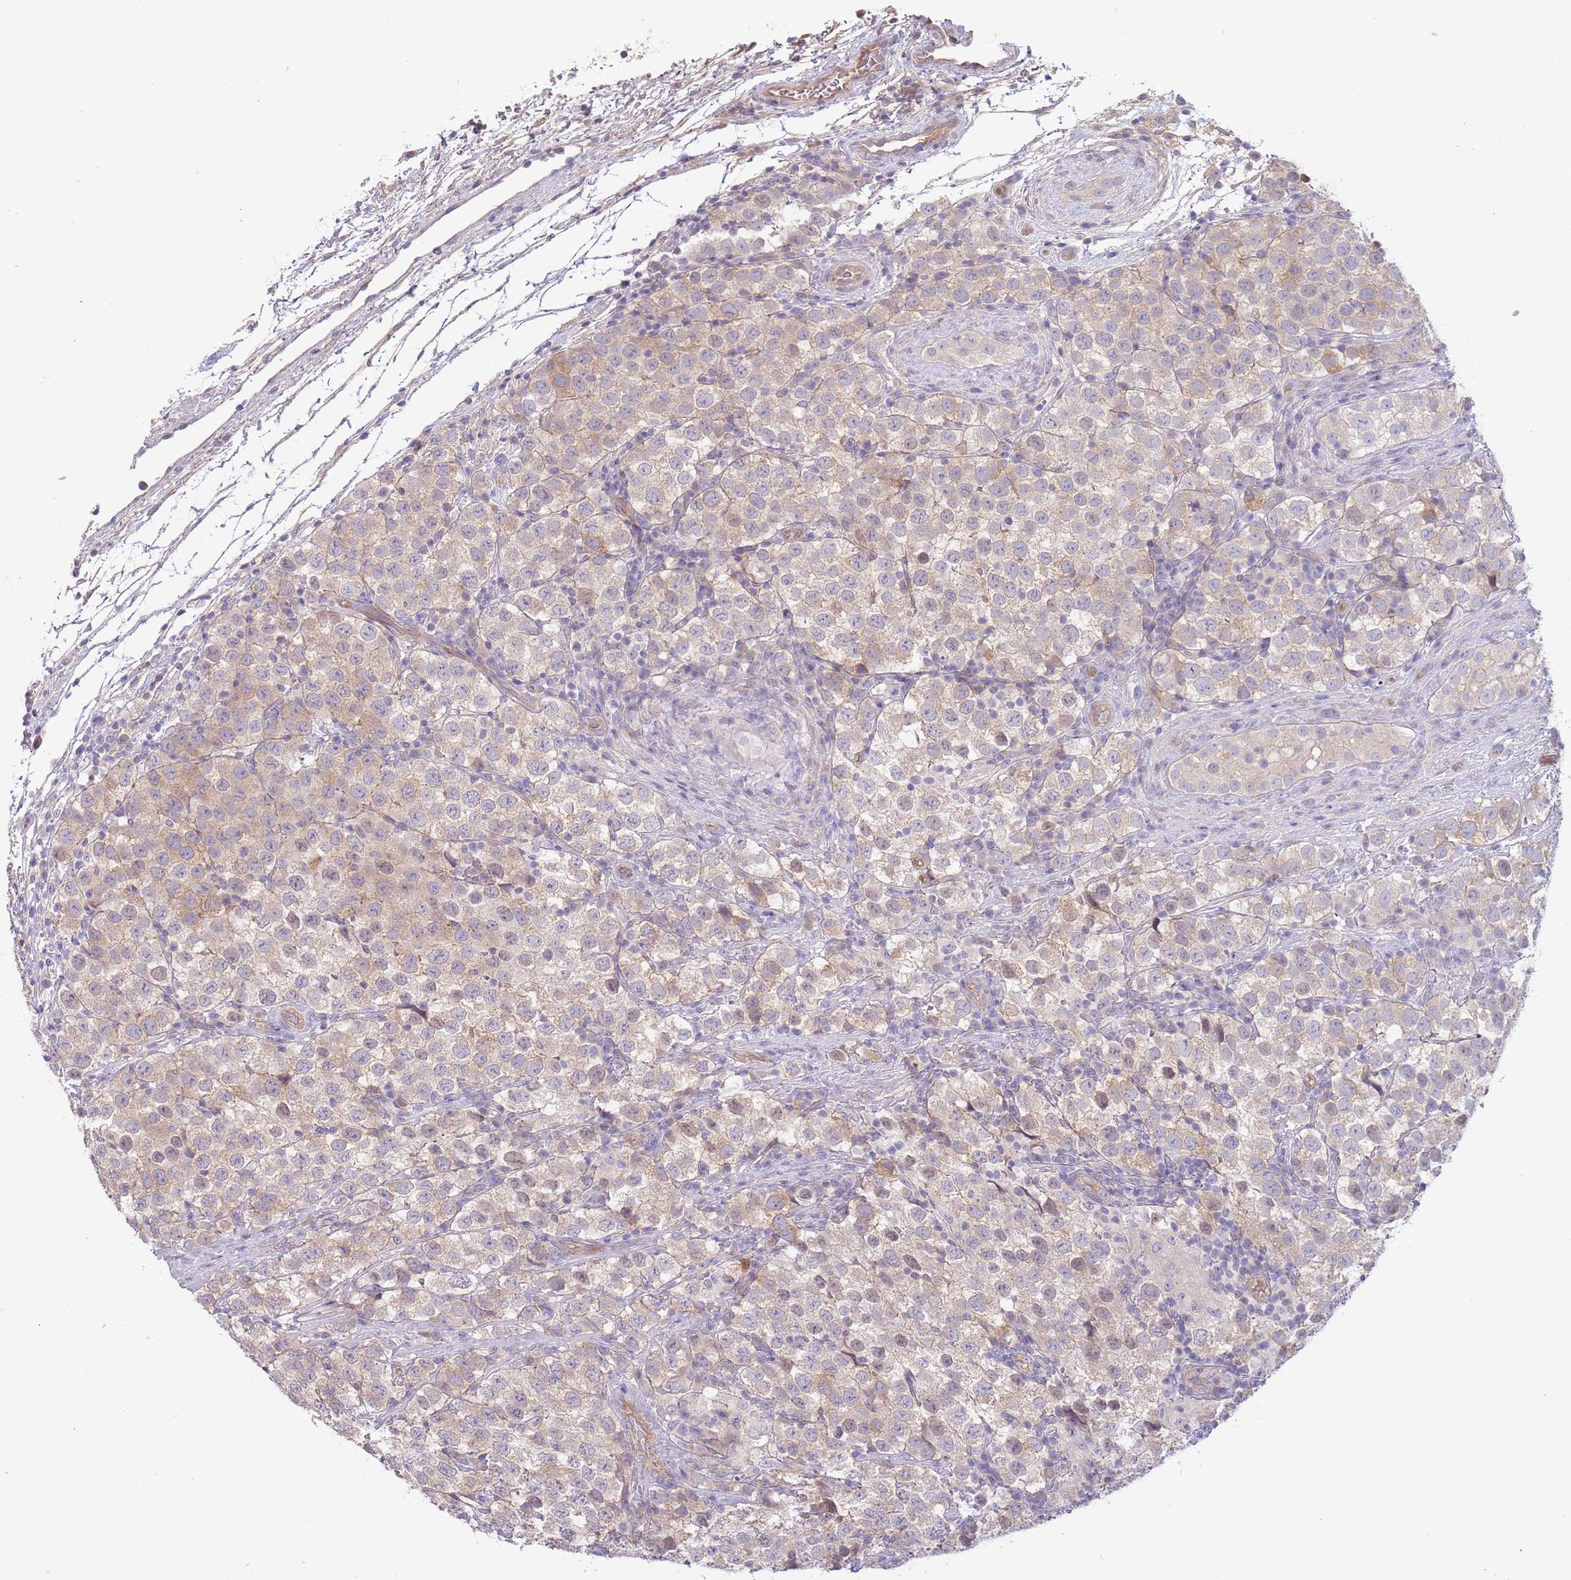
{"staining": {"intensity": "weak", "quantity": "25%-75%", "location": "cytoplasmic/membranous"}, "tissue": "testis cancer", "cell_type": "Tumor cells", "image_type": "cancer", "snomed": [{"axis": "morphology", "description": "Seminoma, NOS"}, {"axis": "topography", "description": "Testis"}], "caption": "DAB immunohistochemical staining of seminoma (testis) shows weak cytoplasmic/membranous protein expression in about 25%-75% of tumor cells.", "gene": "SAV1", "patient": {"sex": "male", "age": 34}}